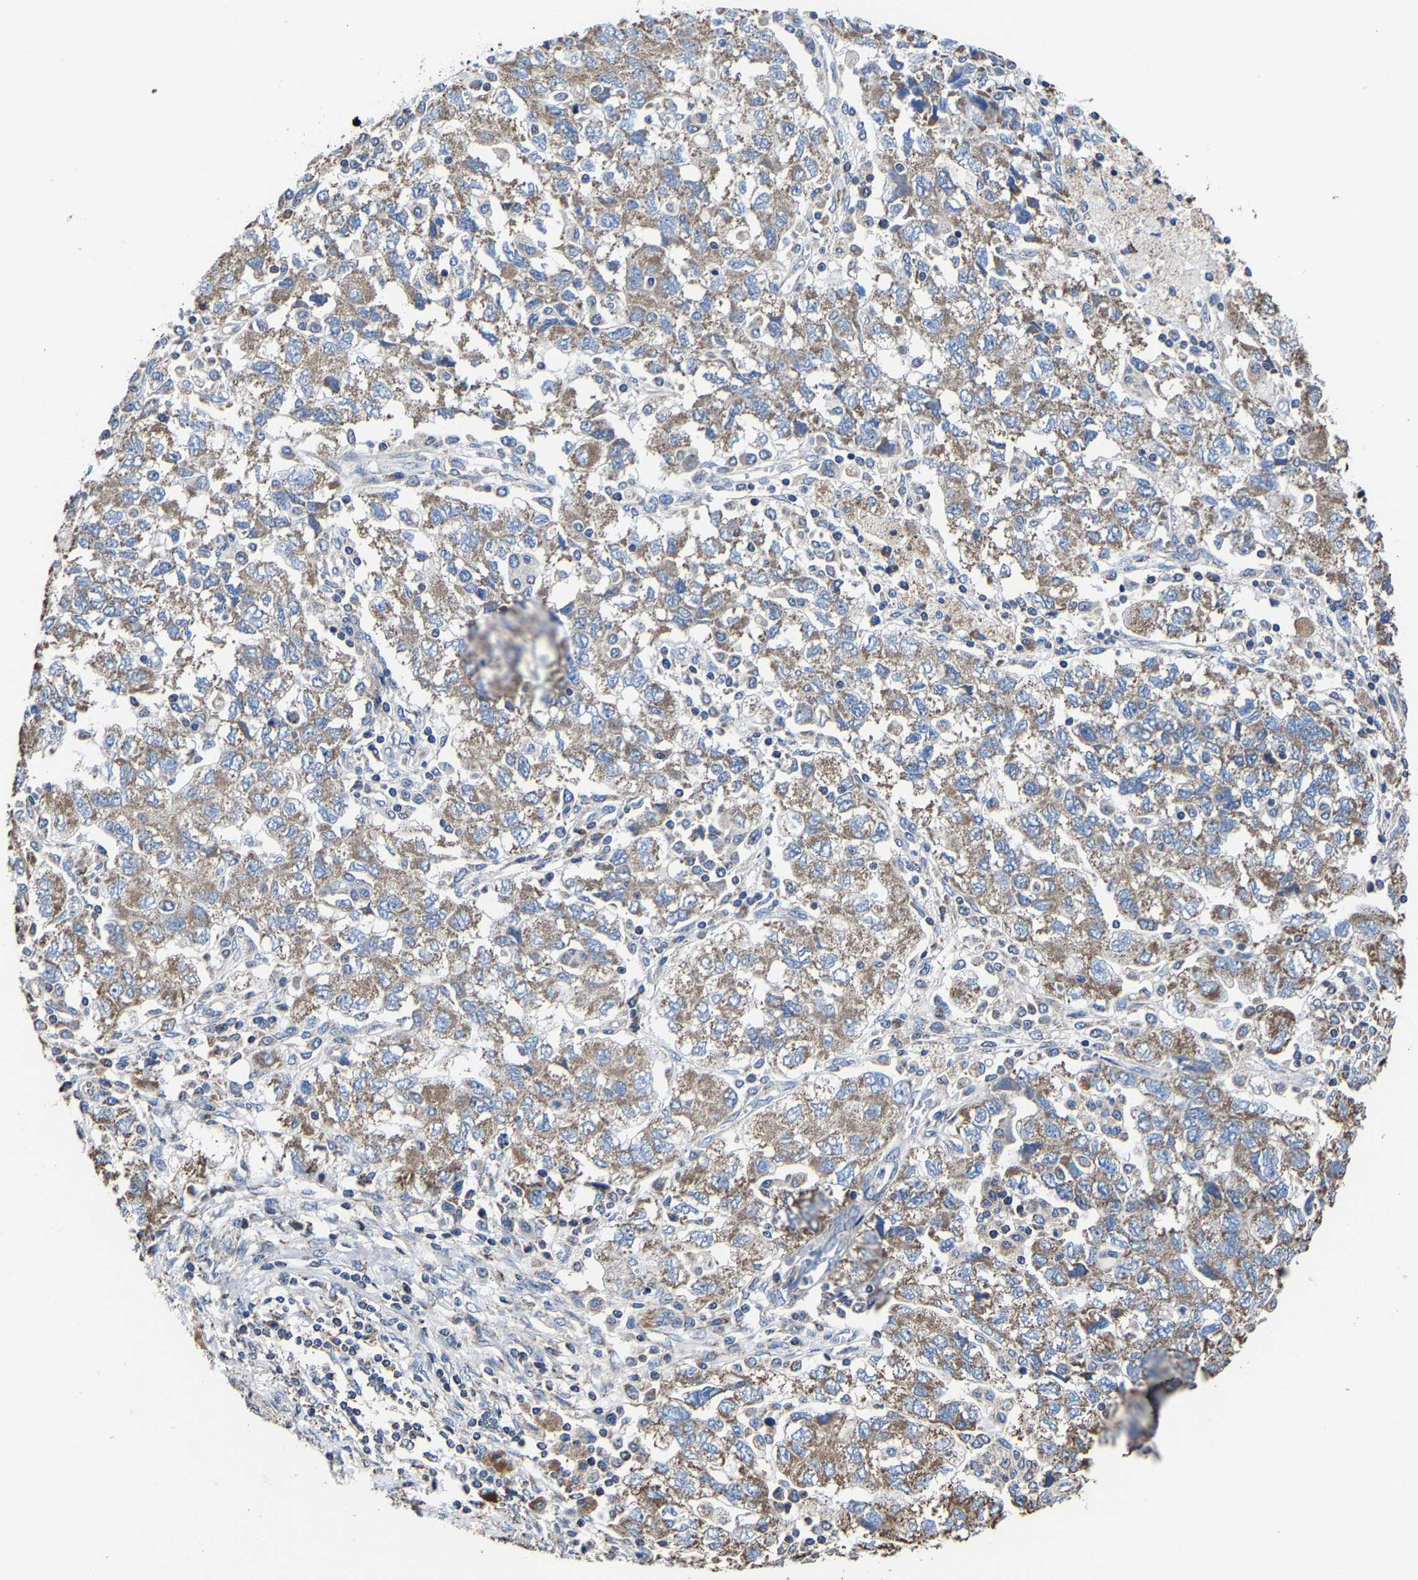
{"staining": {"intensity": "moderate", "quantity": ">75%", "location": "cytoplasmic/membranous"}, "tissue": "ovarian cancer", "cell_type": "Tumor cells", "image_type": "cancer", "snomed": [{"axis": "morphology", "description": "Carcinoma, NOS"}, {"axis": "morphology", "description": "Cystadenocarcinoma, serous, NOS"}, {"axis": "topography", "description": "Ovary"}], "caption": "Human serous cystadenocarcinoma (ovarian) stained with a brown dye exhibits moderate cytoplasmic/membranous positive expression in approximately >75% of tumor cells.", "gene": "ZCCHC7", "patient": {"sex": "female", "age": 69}}